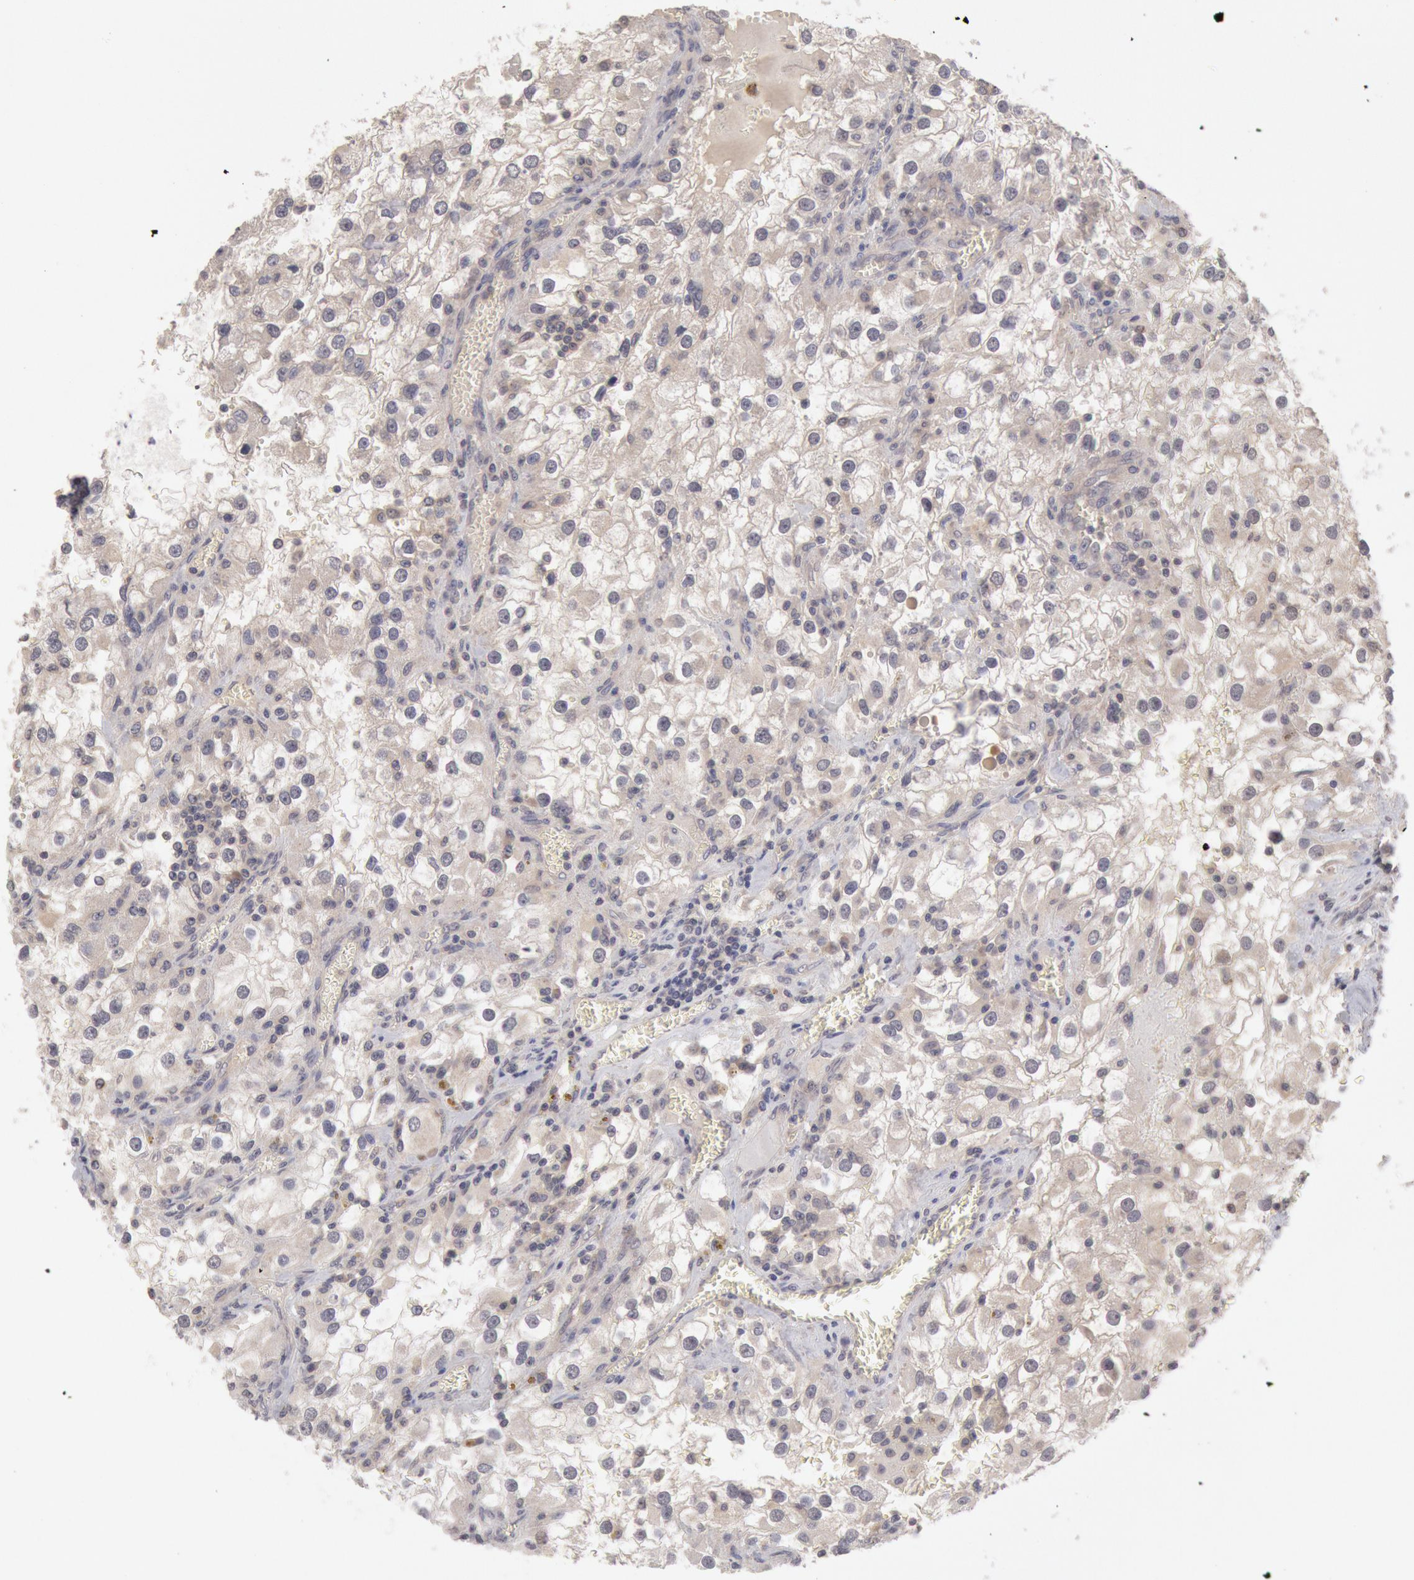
{"staining": {"intensity": "negative", "quantity": "none", "location": "none"}, "tissue": "renal cancer", "cell_type": "Tumor cells", "image_type": "cancer", "snomed": [{"axis": "morphology", "description": "Adenocarcinoma, NOS"}, {"axis": "topography", "description": "Kidney"}], "caption": "The image shows no significant positivity in tumor cells of renal cancer.", "gene": "ZFP36L1", "patient": {"sex": "female", "age": 52}}